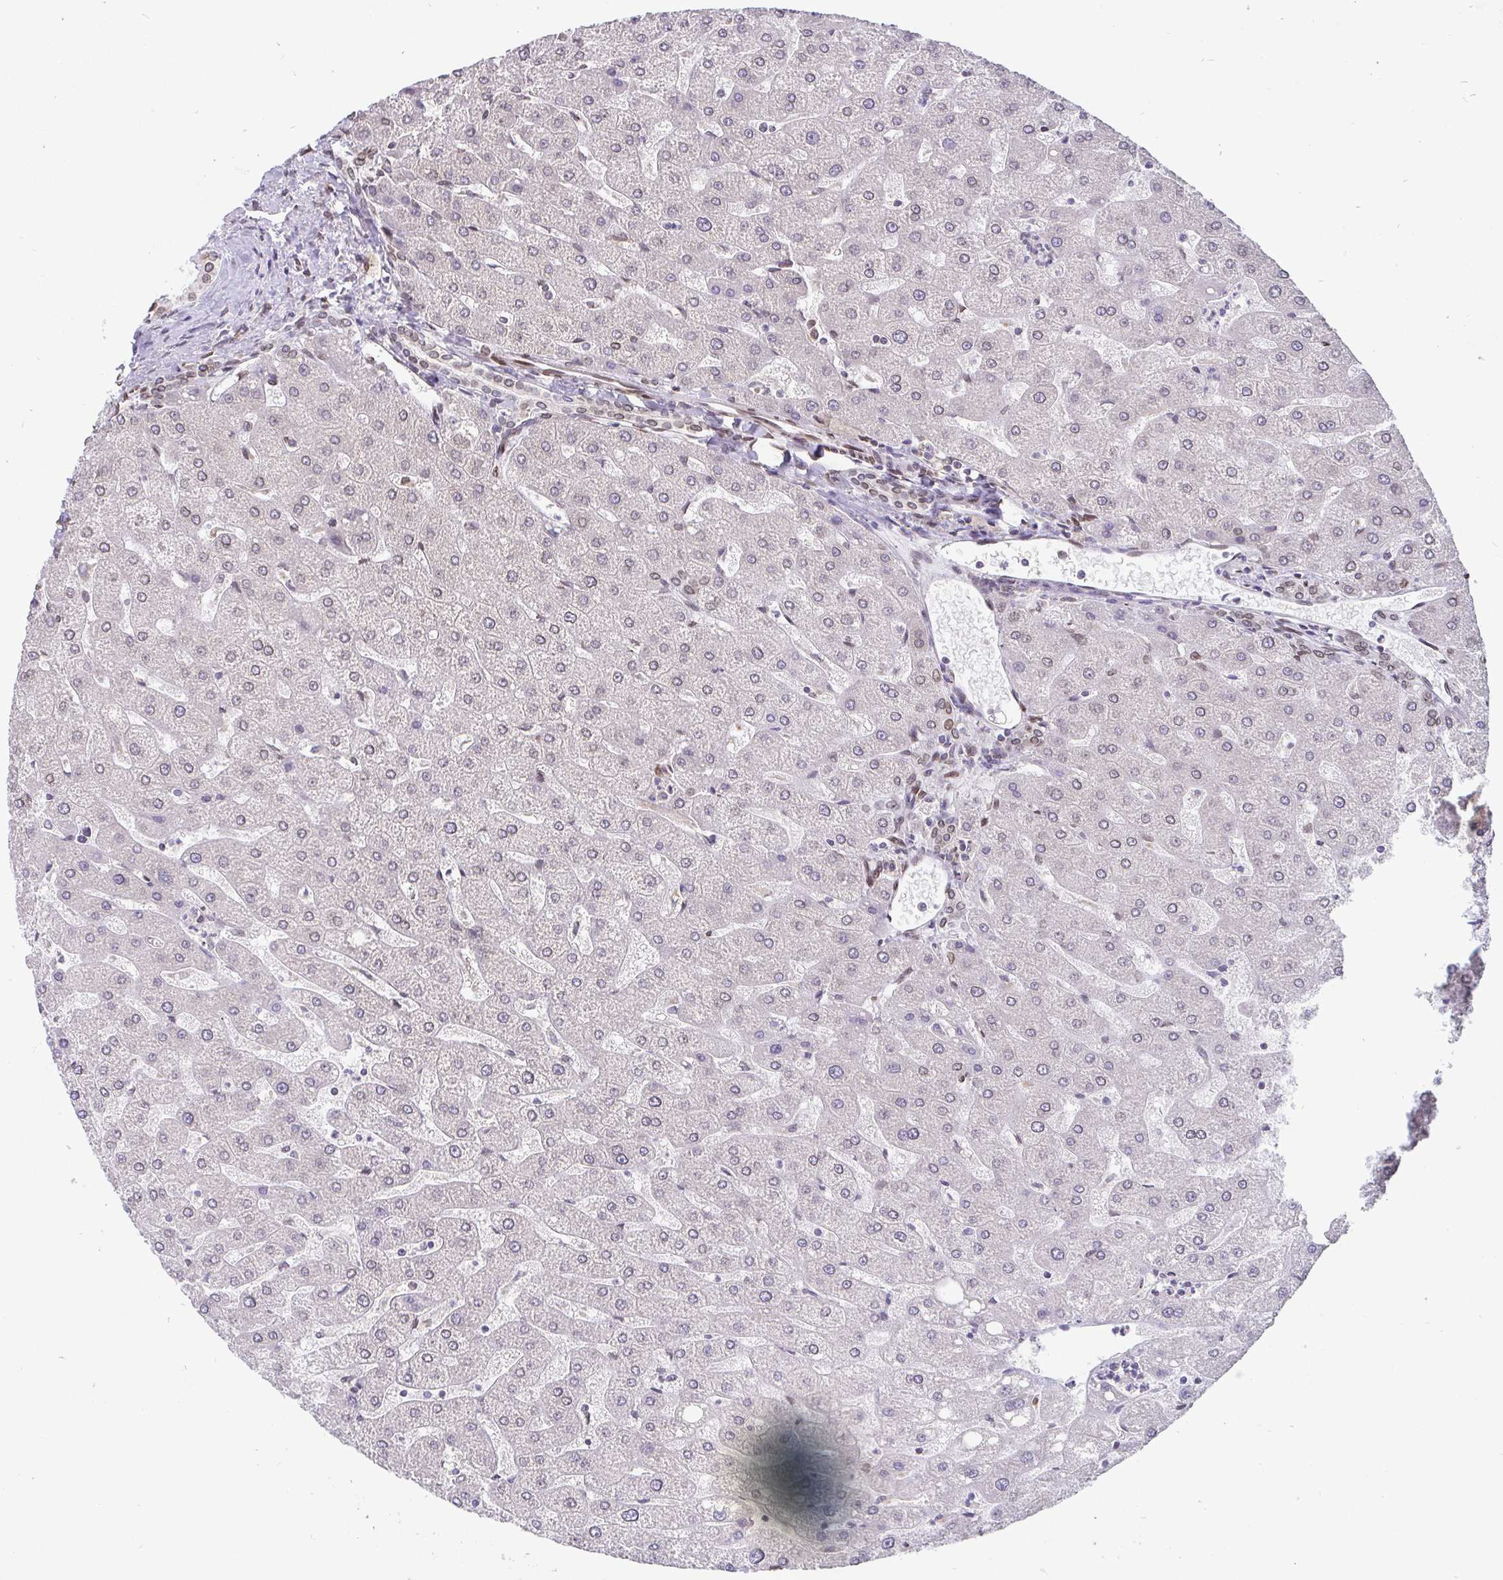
{"staining": {"intensity": "weak", "quantity": ">75%", "location": "cytoplasmic/membranous,nuclear"}, "tissue": "liver", "cell_type": "Cholangiocytes", "image_type": "normal", "snomed": [{"axis": "morphology", "description": "Normal tissue, NOS"}, {"axis": "topography", "description": "Liver"}], "caption": "Protein analysis of benign liver reveals weak cytoplasmic/membranous,nuclear staining in approximately >75% of cholangiocytes. (DAB (3,3'-diaminobenzidine) IHC with brightfield microscopy, high magnification).", "gene": "EMD", "patient": {"sex": "male", "age": 67}}